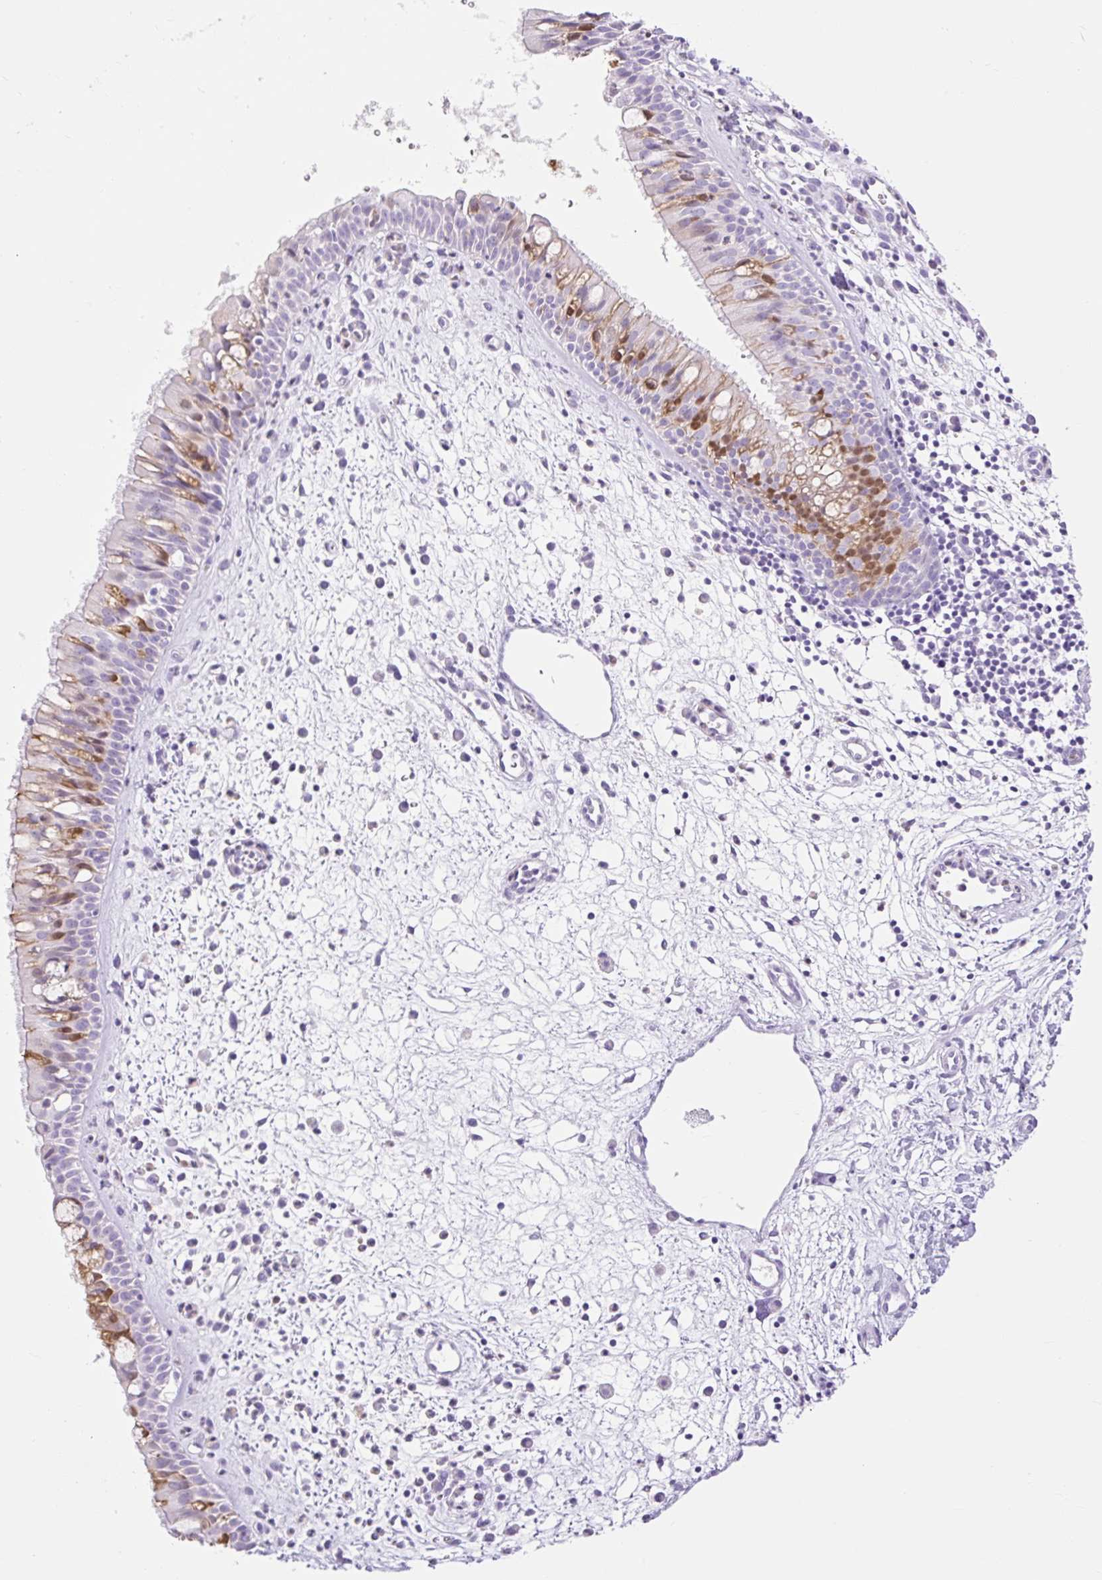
{"staining": {"intensity": "moderate", "quantity": "<25%", "location": "cytoplasmic/membranous,nuclear"}, "tissue": "nasopharynx", "cell_type": "Respiratory epithelial cells", "image_type": "normal", "snomed": [{"axis": "morphology", "description": "Normal tissue, NOS"}, {"axis": "topography", "description": "Nasopharynx"}], "caption": "Nasopharynx stained with IHC shows moderate cytoplasmic/membranous,nuclear expression in about <25% of respiratory epithelial cells.", "gene": "SLC25A40", "patient": {"sex": "male", "age": 65}}